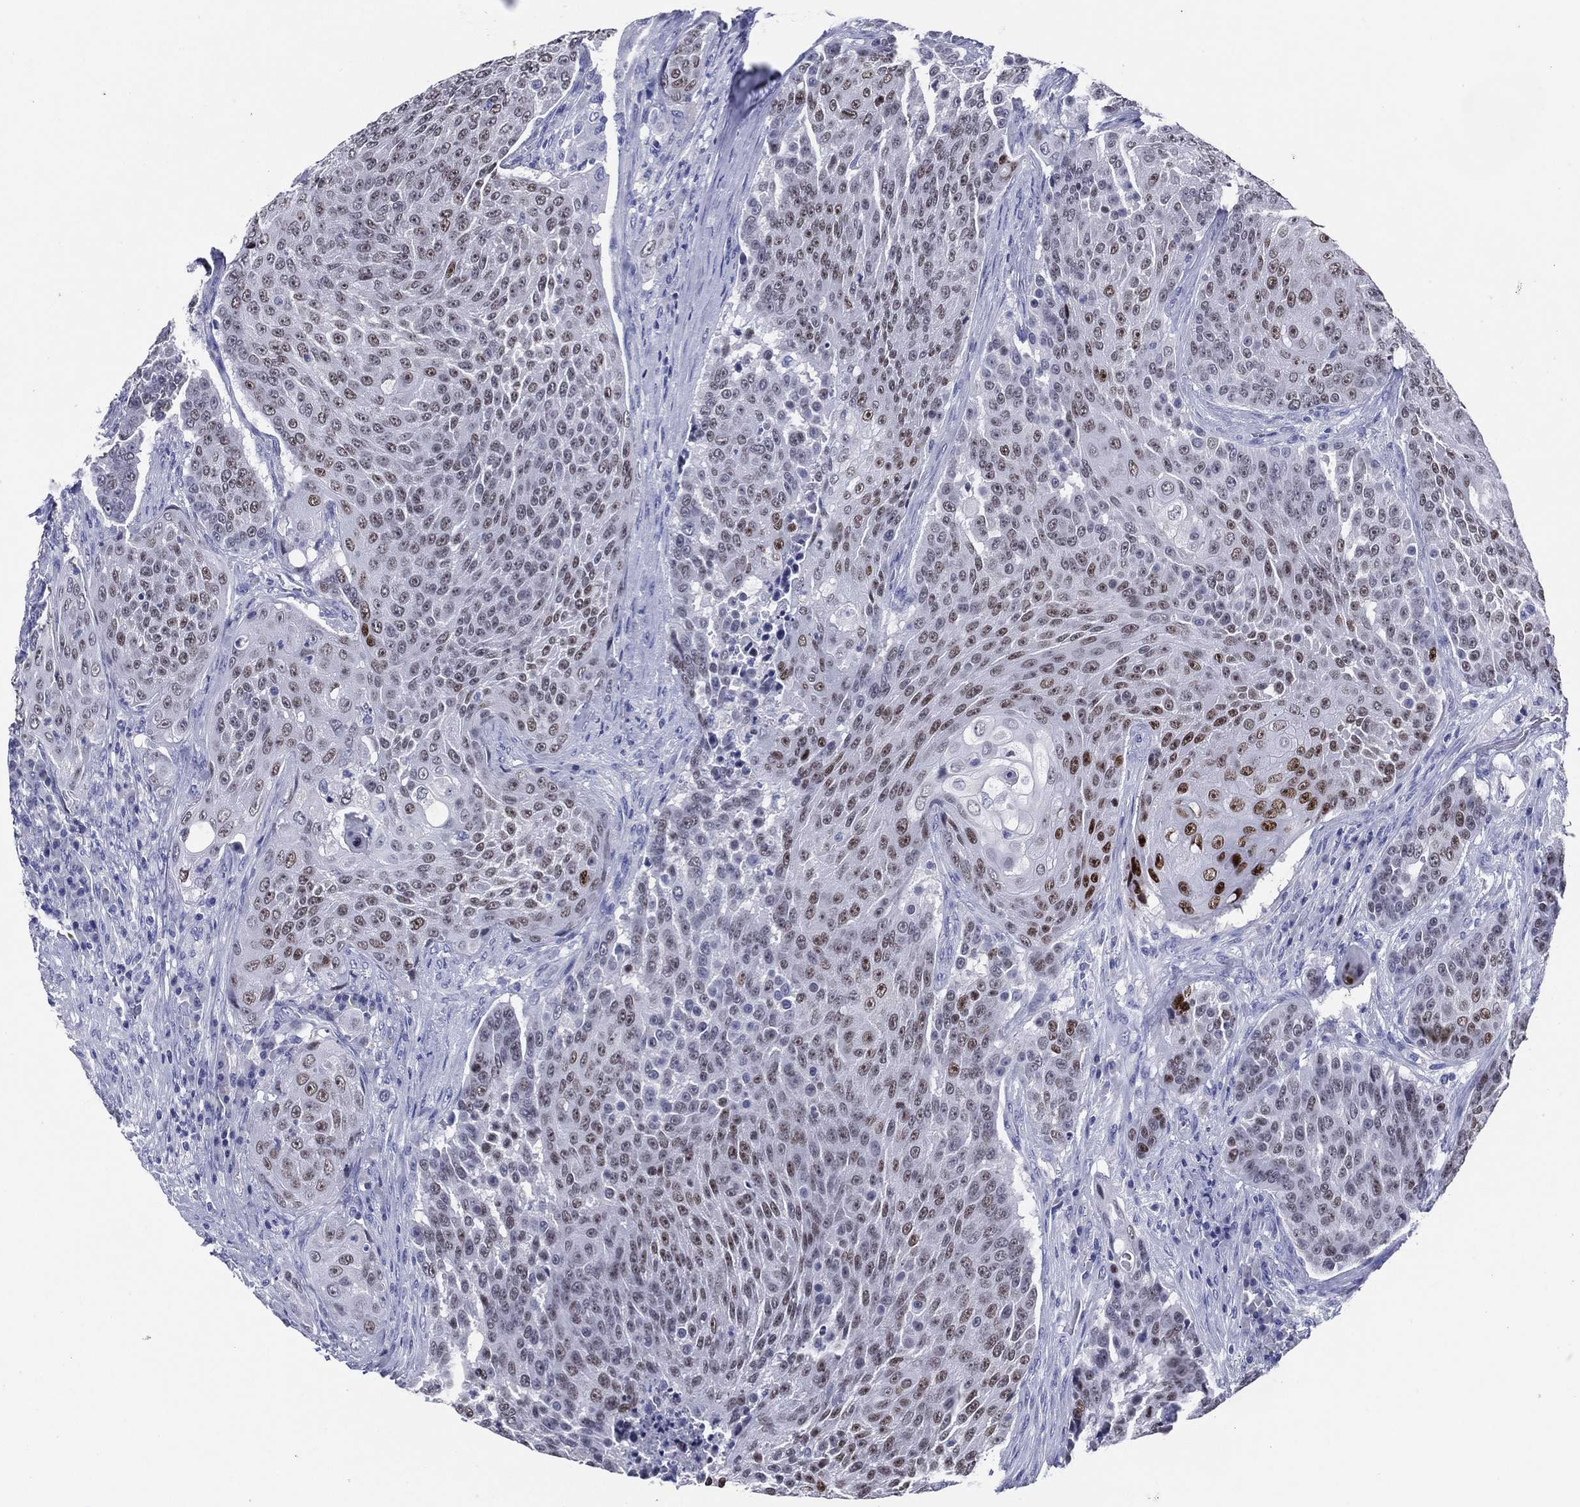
{"staining": {"intensity": "moderate", "quantity": "<25%", "location": "nuclear"}, "tissue": "urothelial cancer", "cell_type": "Tumor cells", "image_type": "cancer", "snomed": [{"axis": "morphology", "description": "Urothelial carcinoma, High grade"}, {"axis": "topography", "description": "Urinary bladder"}], "caption": "Immunohistochemical staining of high-grade urothelial carcinoma reveals moderate nuclear protein expression in approximately <25% of tumor cells.", "gene": "TFAP2A", "patient": {"sex": "female", "age": 63}}